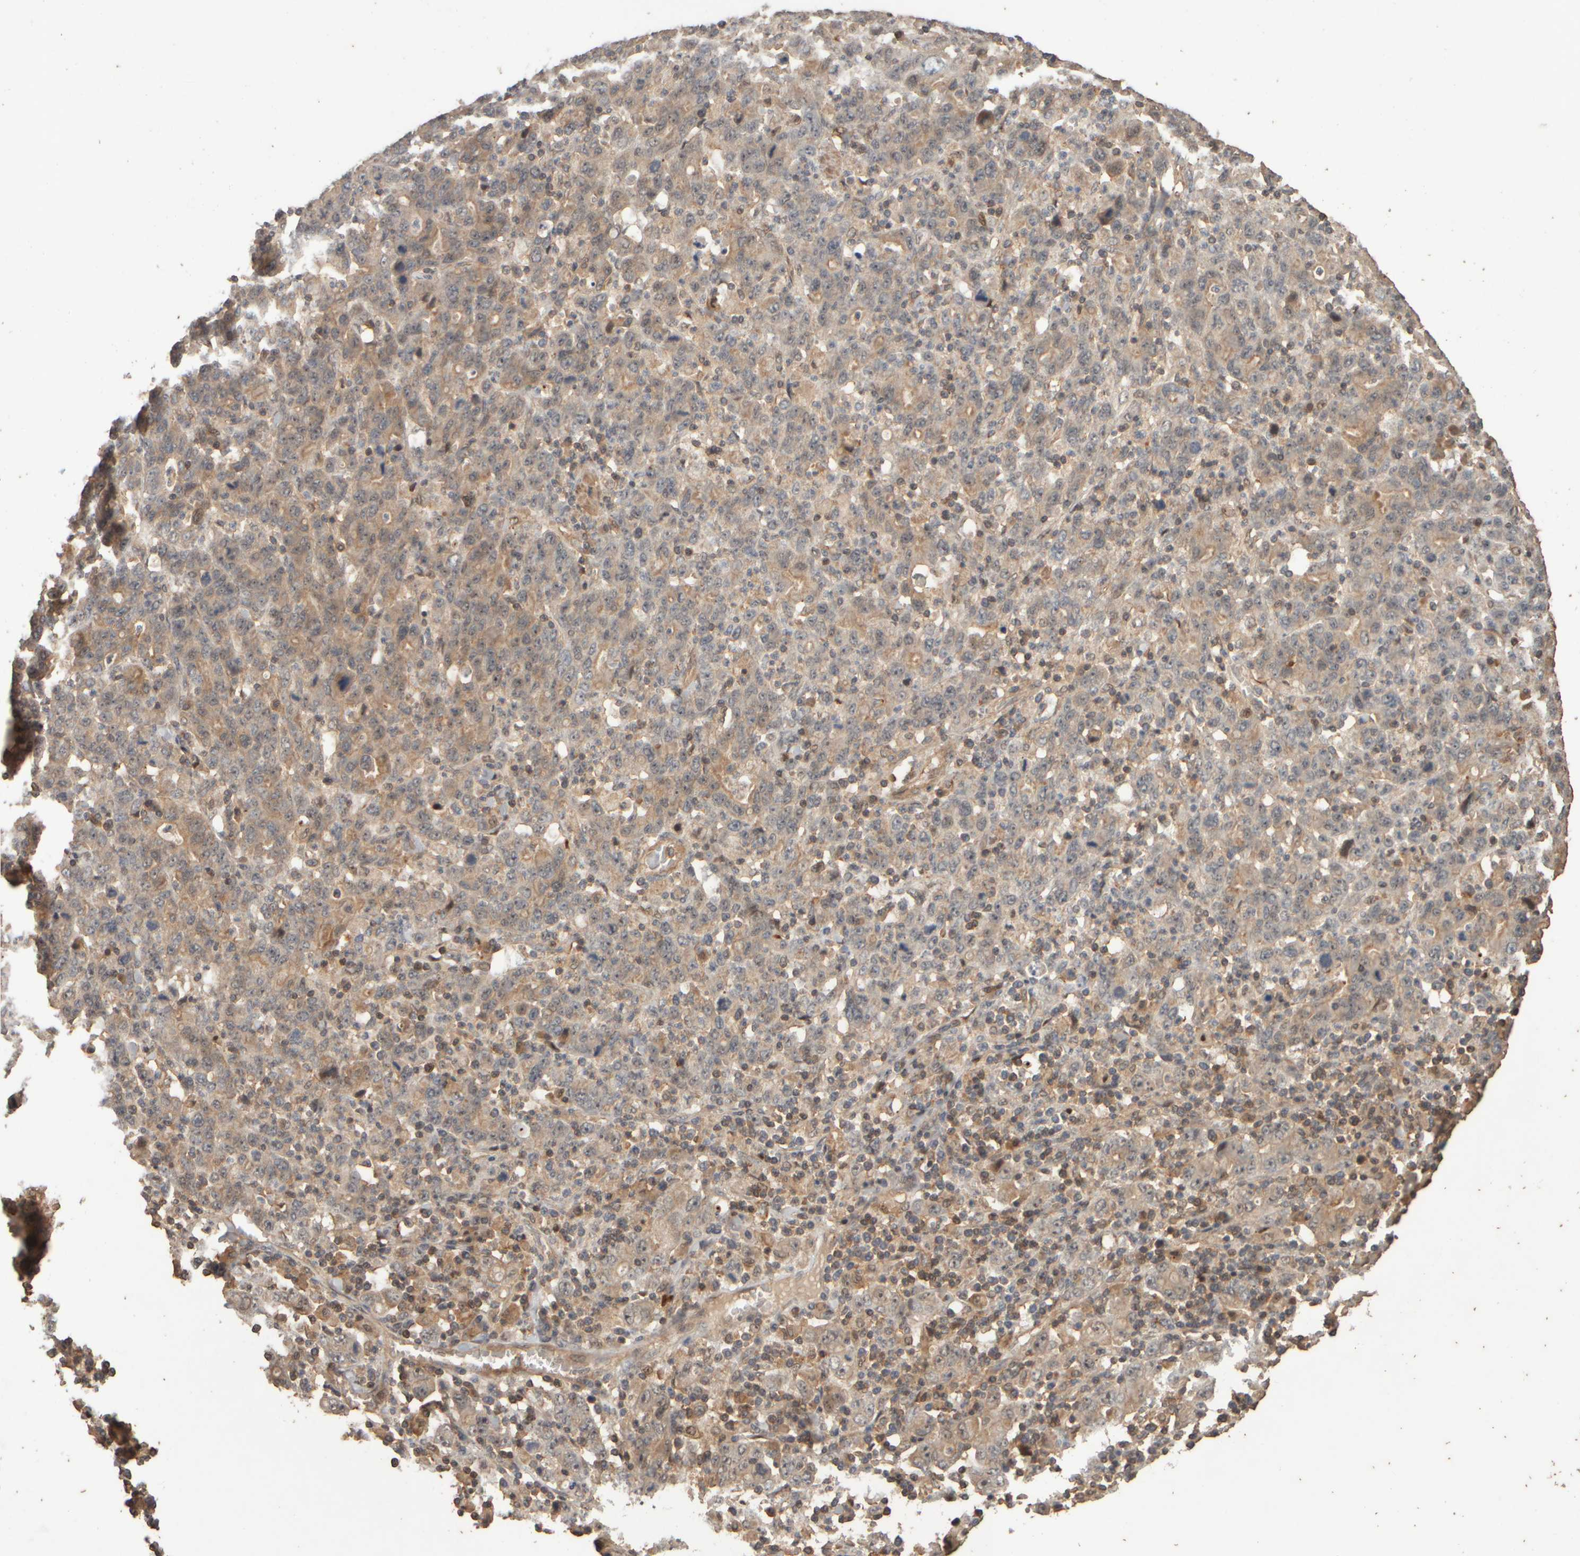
{"staining": {"intensity": "weak", "quantity": ">75%", "location": "cytoplasmic/membranous"}, "tissue": "stomach cancer", "cell_type": "Tumor cells", "image_type": "cancer", "snomed": [{"axis": "morphology", "description": "Adenocarcinoma, NOS"}, {"axis": "topography", "description": "Stomach, upper"}], "caption": "High-power microscopy captured an immunohistochemistry (IHC) micrograph of adenocarcinoma (stomach), revealing weak cytoplasmic/membranous positivity in about >75% of tumor cells. The staining was performed using DAB, with brown indicating positive protein expression. Nuclei are stained blue with hematoxylin.", "gene": "SPHK1", "patient": {"sex": "male", "age": 69}}